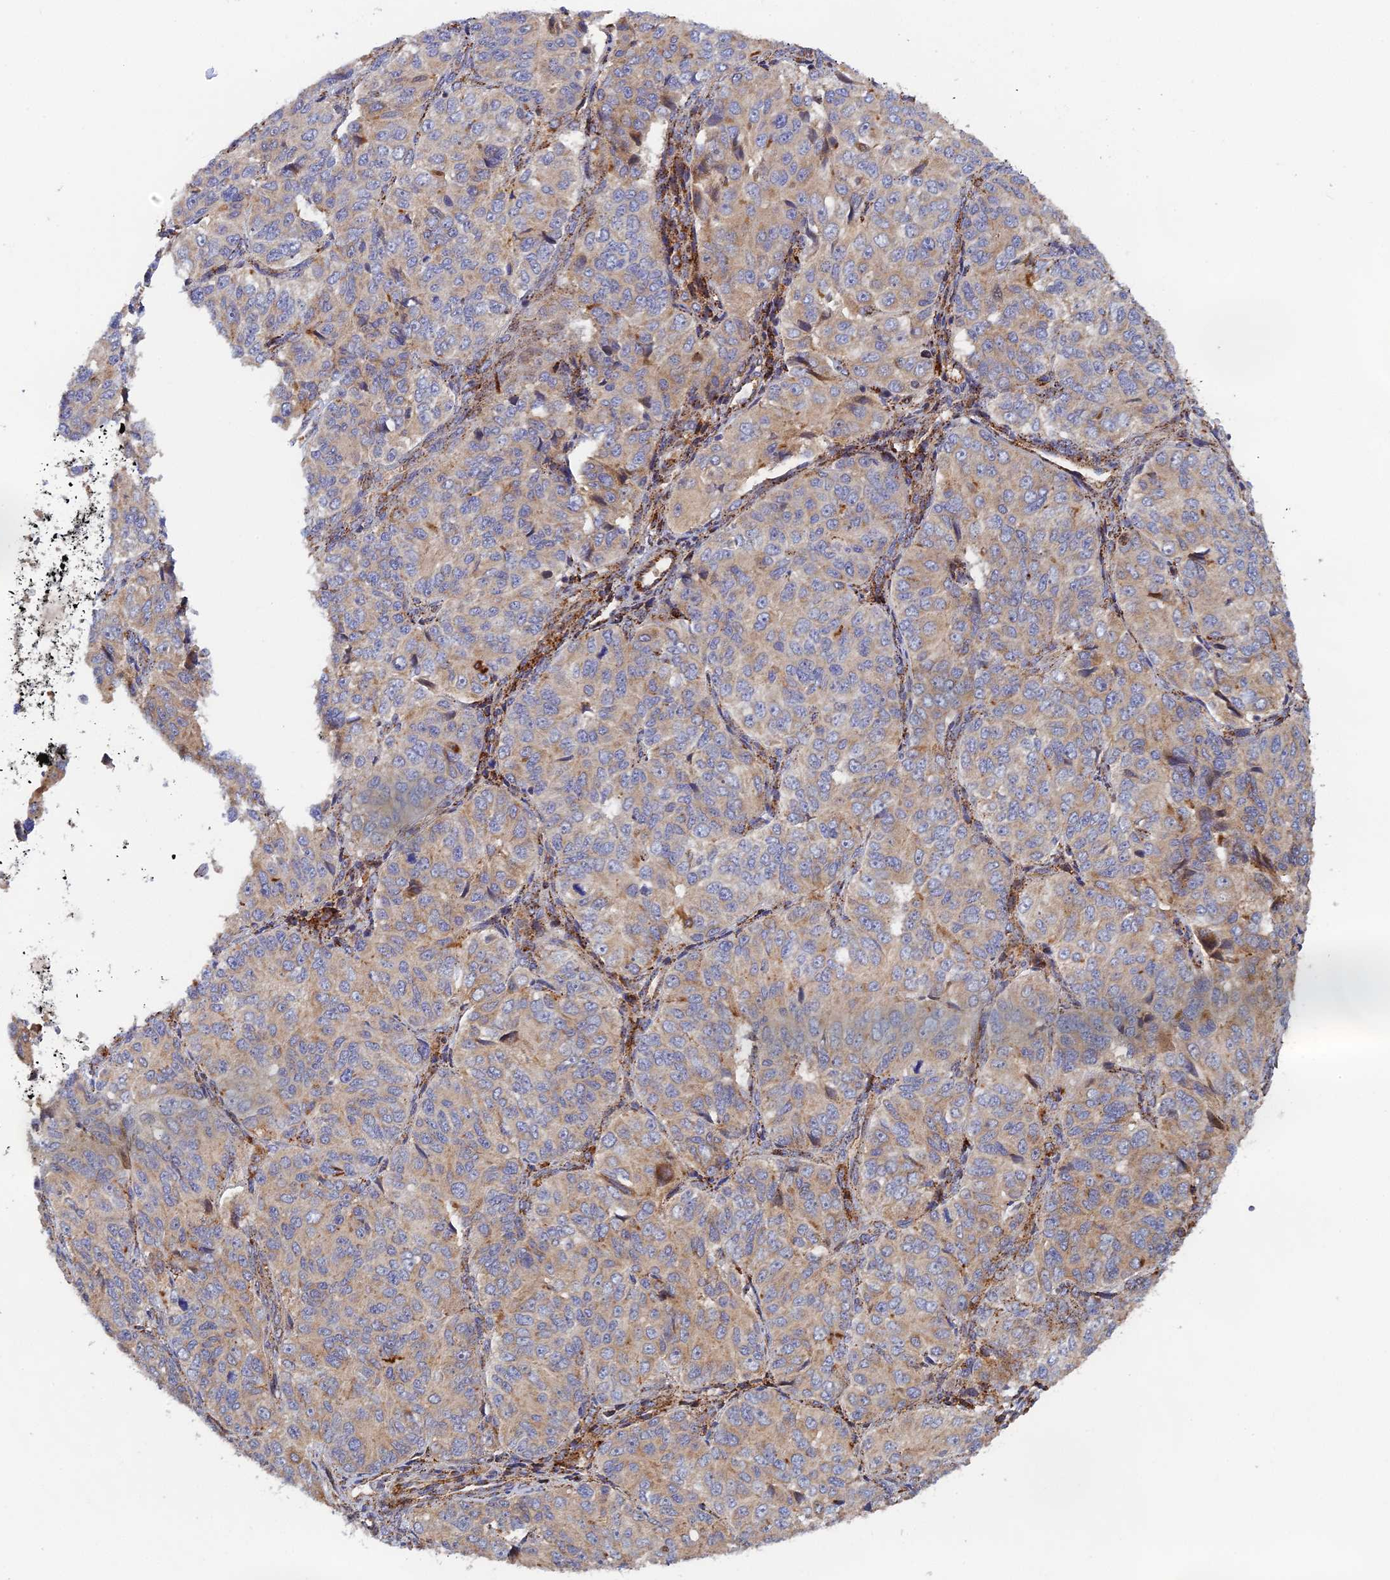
{"staining": {"intensity": "weak", "quantity": "25%-75%", "location": "cytoplasmic/membranous"}, "tissue": "ovarian cancer", "cell_type": "Tumor cells", "image_type": "cancer", "snomed": [{"axis": "morphology", "description": "Carcinoma, endometroid"}, {"axis": "topography", "description": "Ovary"}], "caption": "Protein staining by IHC reveals weak cytoplasmic/membranous expression in approximately 25%-75% of tumor cells in ovarian endometroid carcinoma.", "gene": "PPP2R3C", "patient": {"sex": "female", "age": 51}}